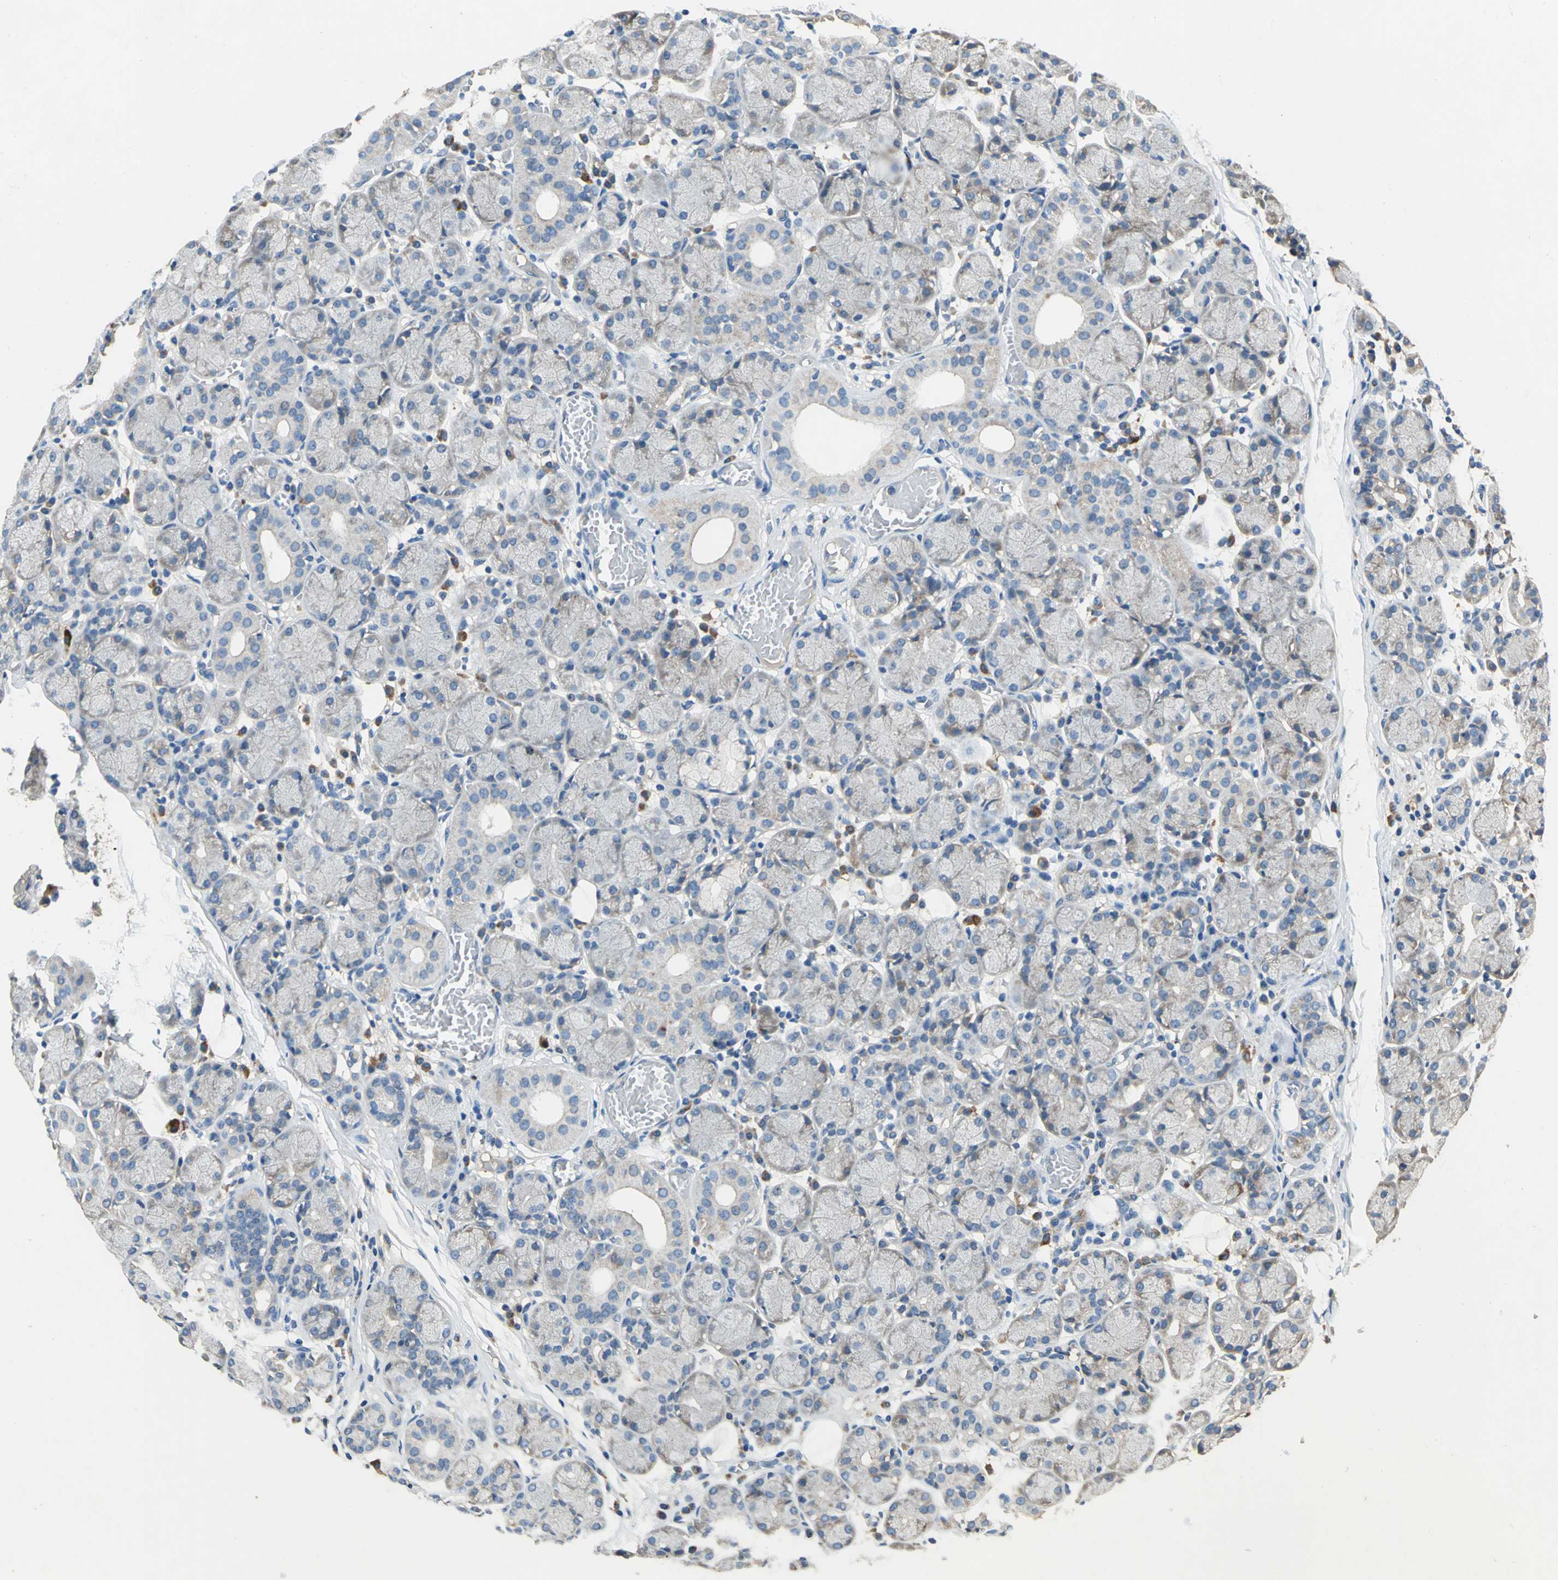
{"staining": {"intensity": "weak", "quantity": "25%-75%", "location": "cytoplasmic/membranous"}, "tissue": "salivary gland", "cell_type": "Glandular cells", "image_type": "normal", "snomed": [{"axis": "morphology", "description": "Normal tissue, NOS"}, {"axis": "topography", "description": "Salivary gland"}], "caption": "An IHC micrograph of unremarkable tissue is shown. Protein staining in brown highlights weak cytoplasmic/membranous positivity in salivary gland within glandular cells.", "gene": "HEPH", "patient": {"sex": "female", "age": 24}}